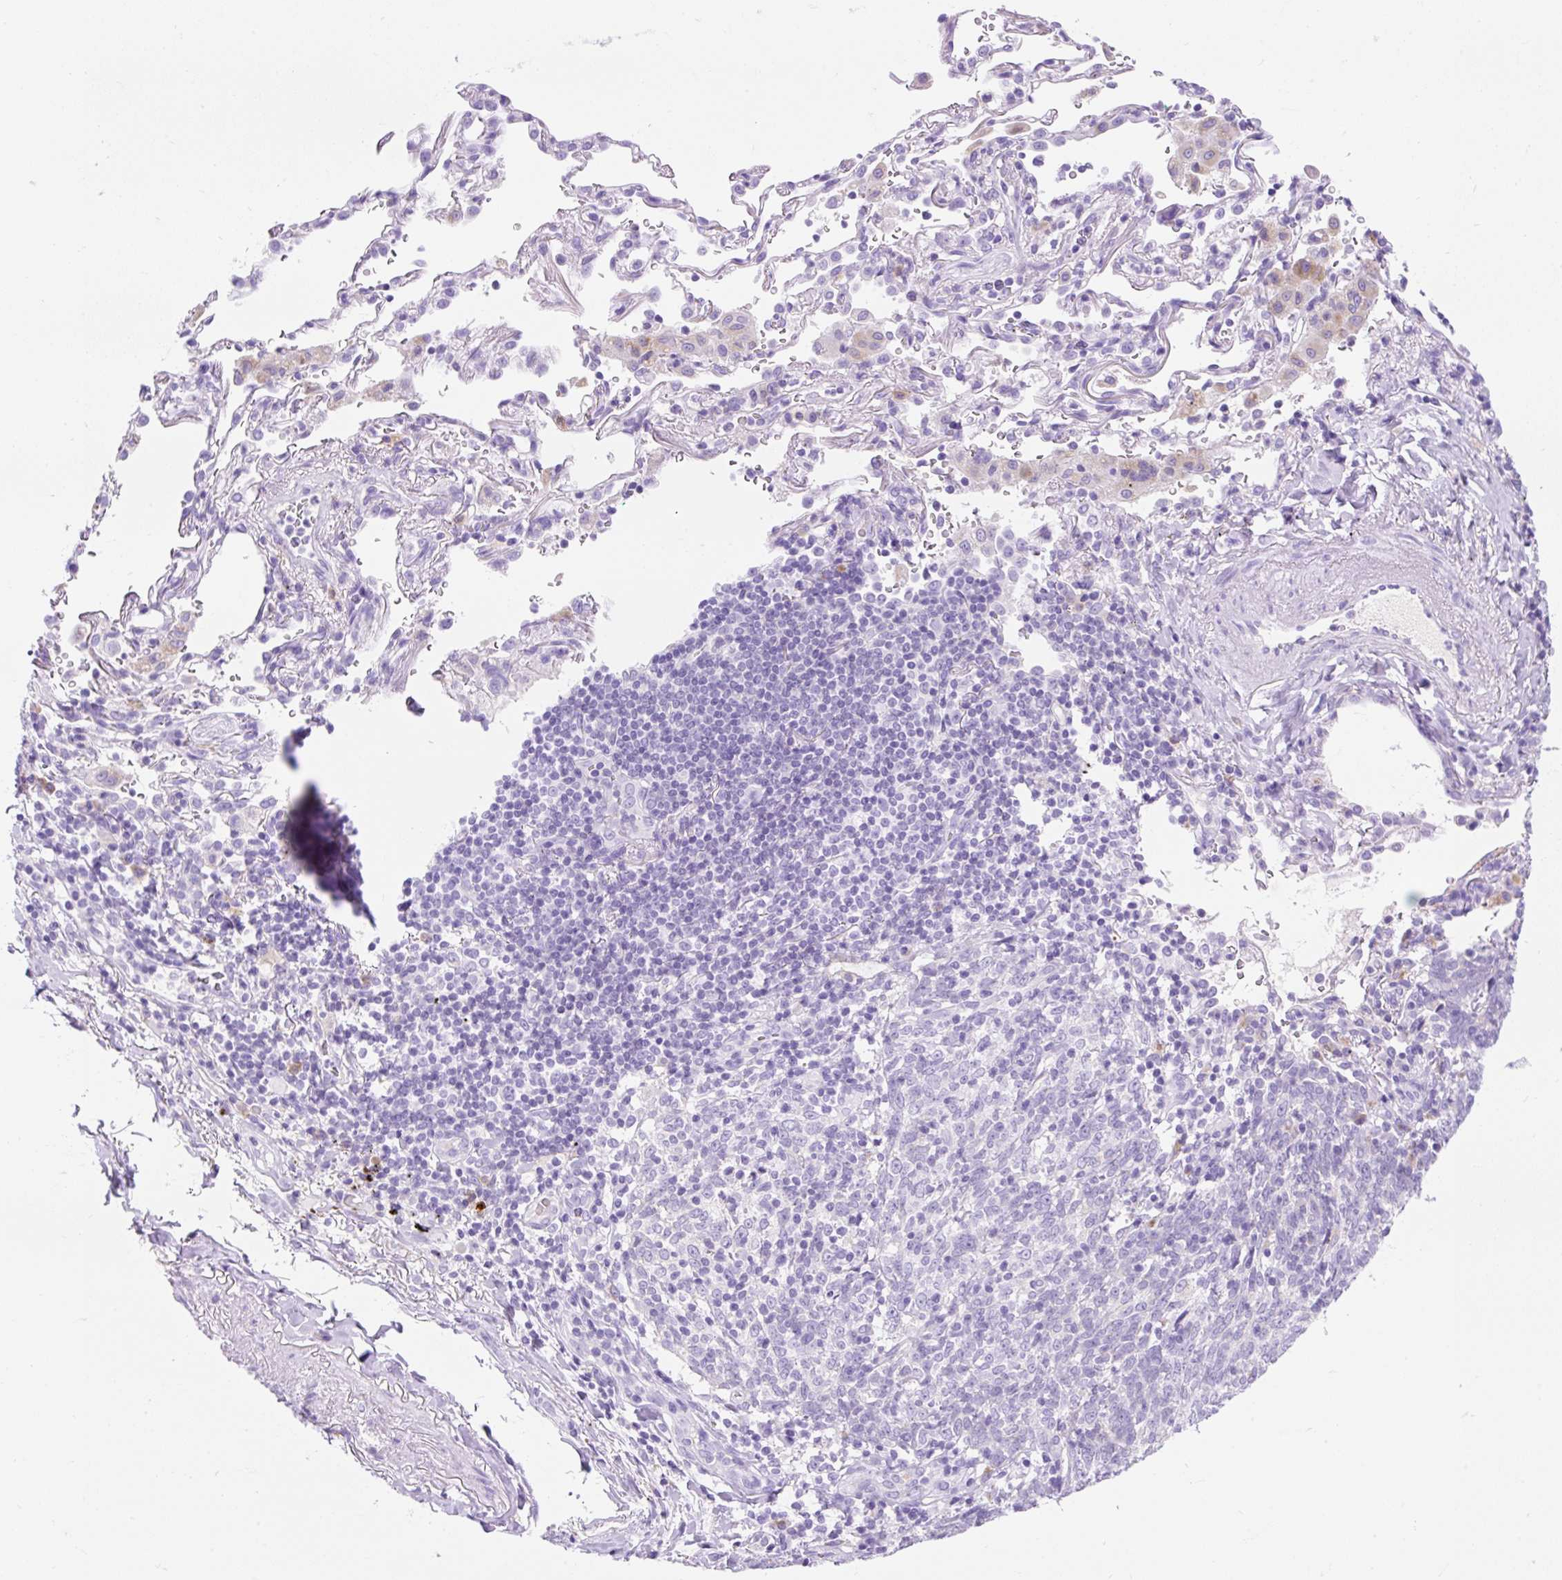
{"staining": {"intensity": "negative", "quantity": "none", "location": "none"}, "tissue": "lung cancer", "cell_type": "Tumor cells", "image_type": "cancer", "snomed": [{"axis": "morphology", "description": "Squamous cell carcinoma, NOS"}, {"axis": "topography", "description": "Lung"}], "caption": "An IHC photomicrograph of lung squamous cell carcinoma is shown. There is no staining in tumor cells of lung squamous cell carcinoma.", "gene": "HEXB", "patient": {"sex": "female", "age": 72}}